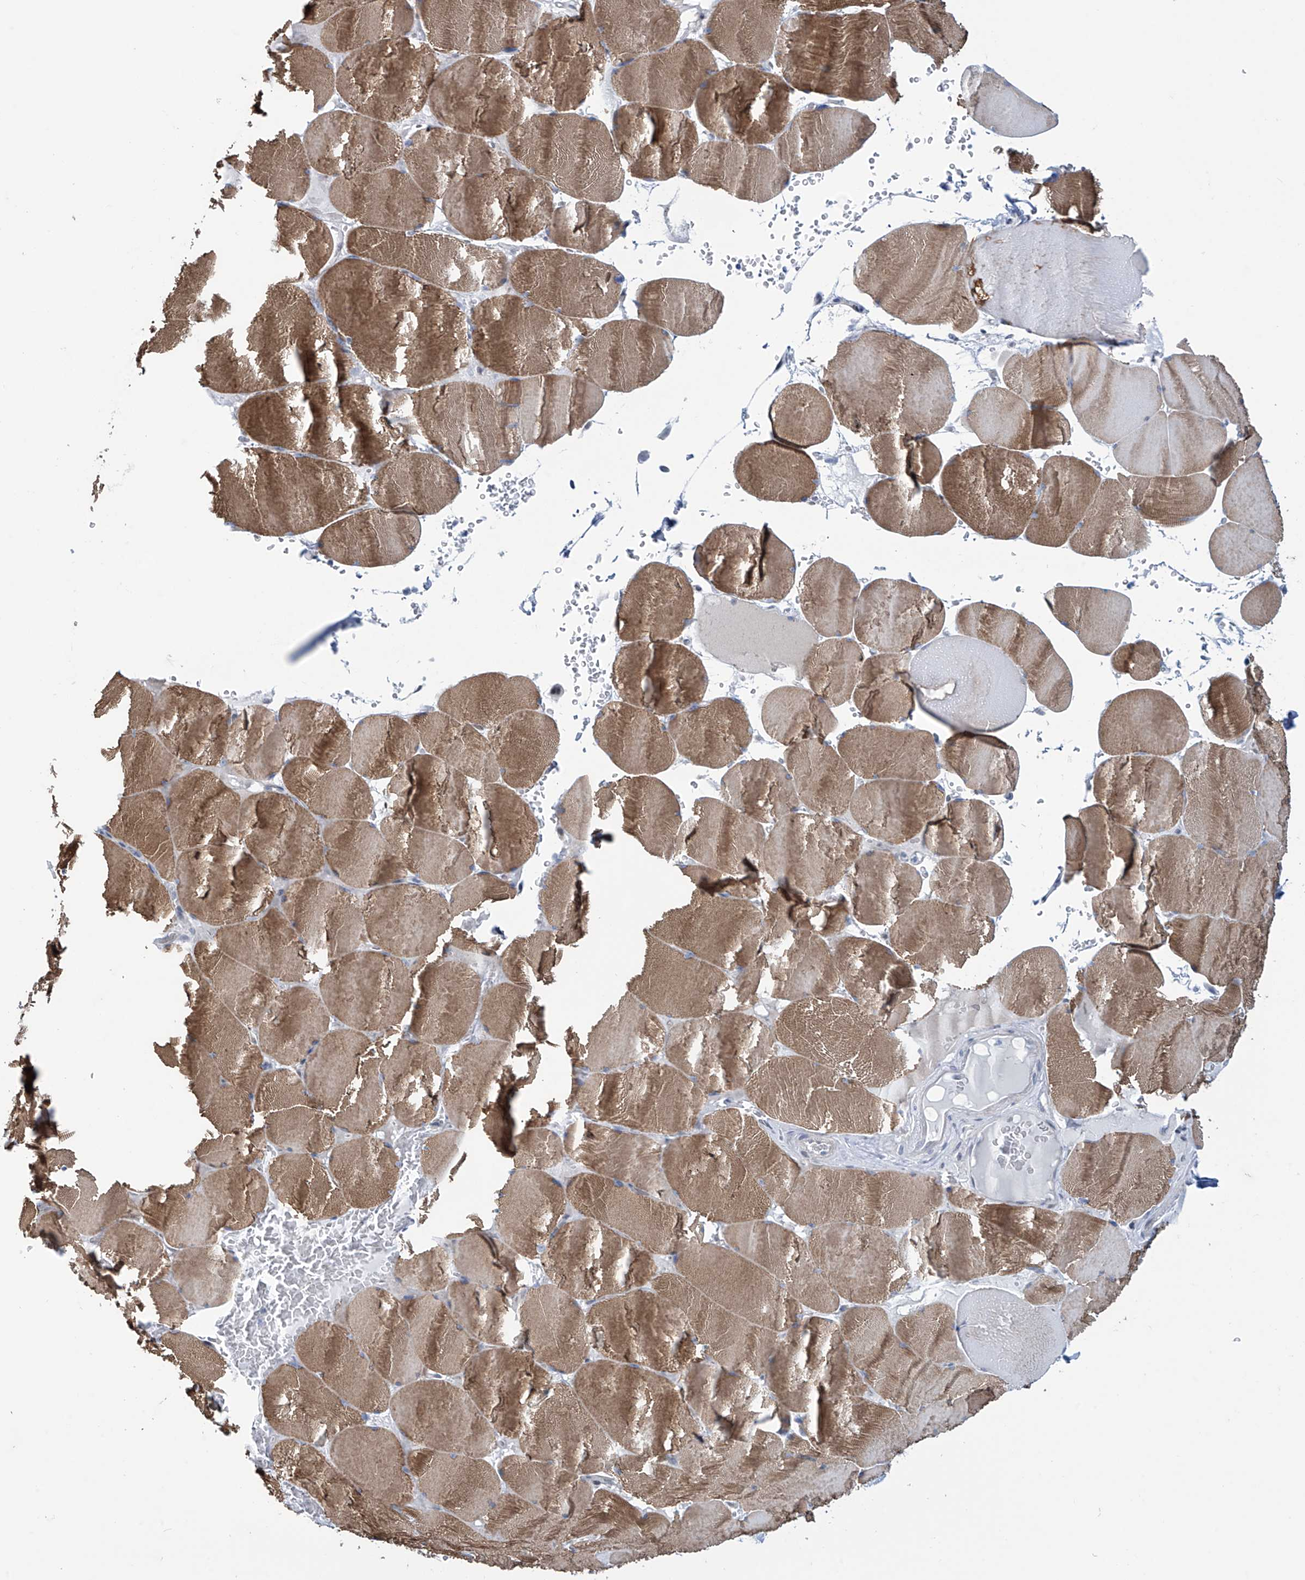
{"staining": {"intensity": "moderate", "quantity": ">75%", "location": "cytoplasmic/membranous"}, "tissue": "skeletal muscle", "cell_type": "Myocytes", "image_type": "normal", "snomed": [{"axis": "morphology", "description": "Normal tissue, NOS"}, {"axis": "topography", "description": "Skeletal muscle"}, {"axis": "topography", "description": "Head-Neck"}], "caption": "This photomicrograph displays normal skeletal muscle stained with immunohistochemistry (IHC) to label a protein in brown. The cytoplasmic/membranous of myocytes show moderate positivity for the protein. Nuclei are counter-stained blue.", "gene": "TRIM60", "patient": {"sex": "male", "age": 66}}